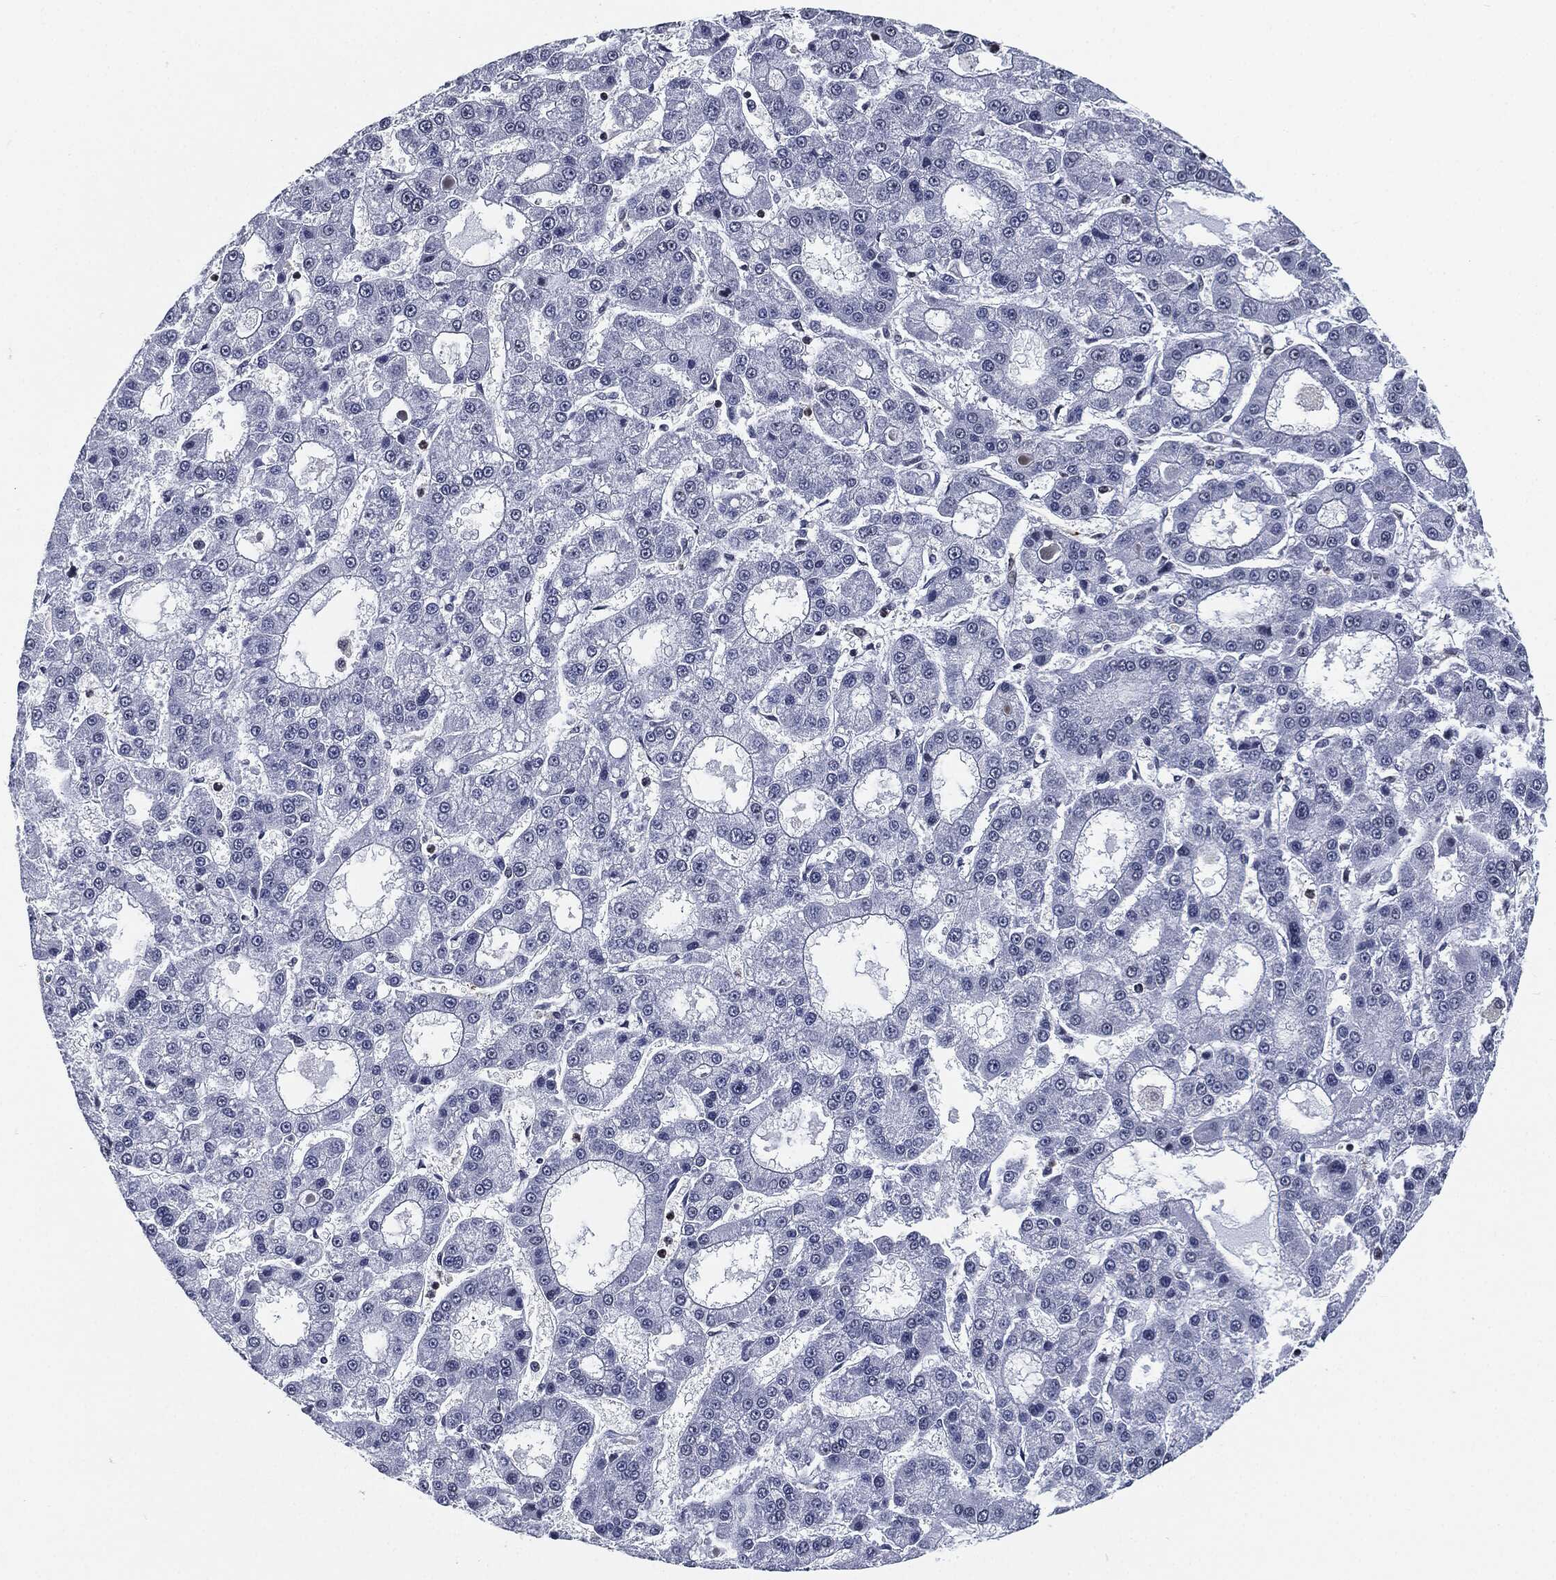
{"staining": {"intensity": "negative", "quantity": "none", "location": "none"}, "tissue": "liver cancer", "cell_type": "Tumor cells", "image_type": "cancer", "snomed": [{"axis": "morphology", "description": "Carcinoma, Hepatocellular, NOS"}, {"axis": "topography", "description": "Liver"}], "caption": "There is no significant staining in tumor cells of liver cancer (hepatocellular carcinoma).", "gene": "AKT2", "patient": {"sex": "male", "age": 70}}